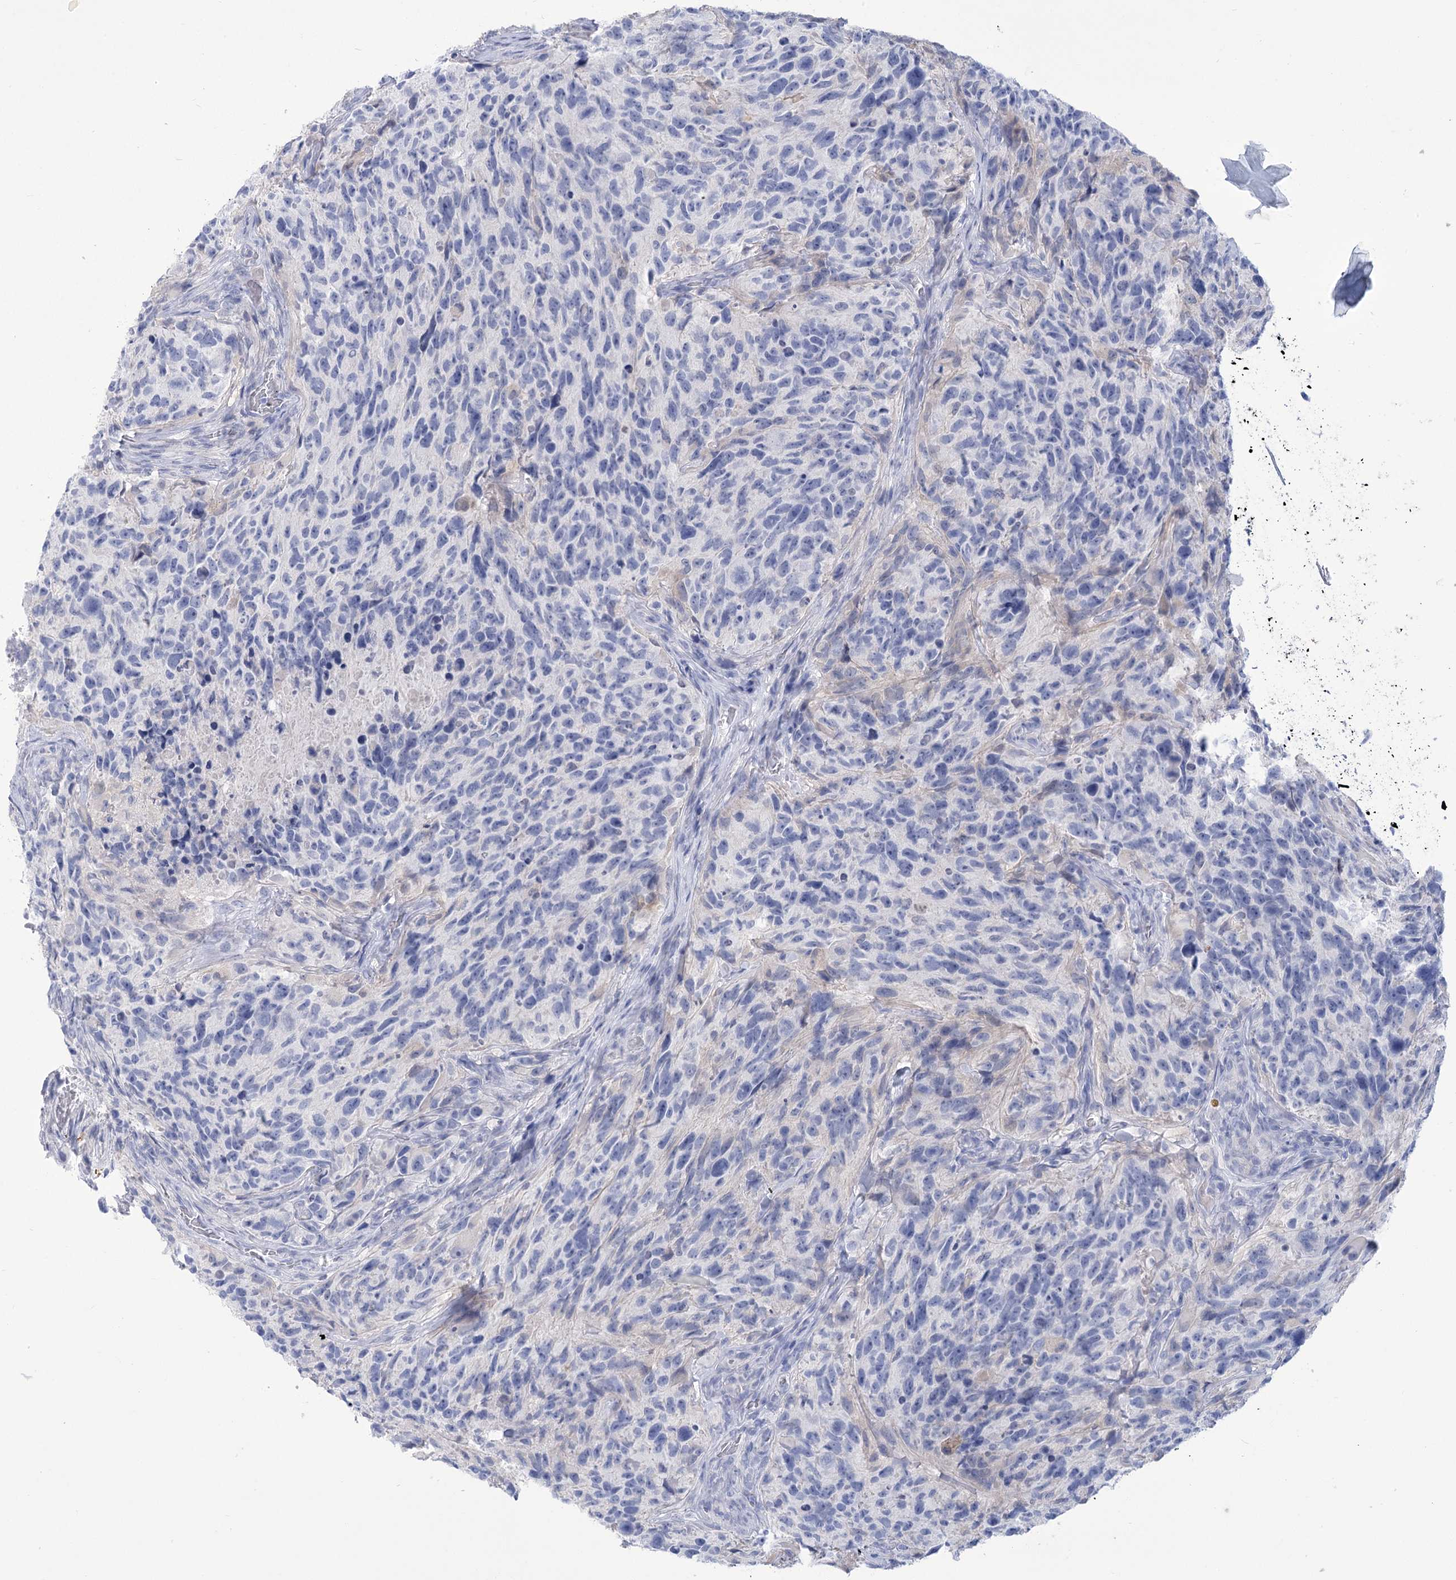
{"staining": {"intensity": "negative", "quantity": "none", "location": "none"}, "tissue": "glioma", "cell_type": "Tumor cells", "image_type": "cancer", "snomed": [{"axis": "morphology", "description": "Glioma, malignant, High grade"}, {"axis": "topography", "description": "Brain"}], "caption": "Immunohistochemistry (IHC) photomicrograph of human glioma stained for a protein (brown), which exhibits no expression in tumor cells. Brightfield microscopy of immunohistochemistry stained with DAB (3,3'-diaminobenzidine) (brown) and hematoxylin (blue), captured at high magnification.", "gene": "PBLD", "patient": {"sex": "male", "age": 69}}